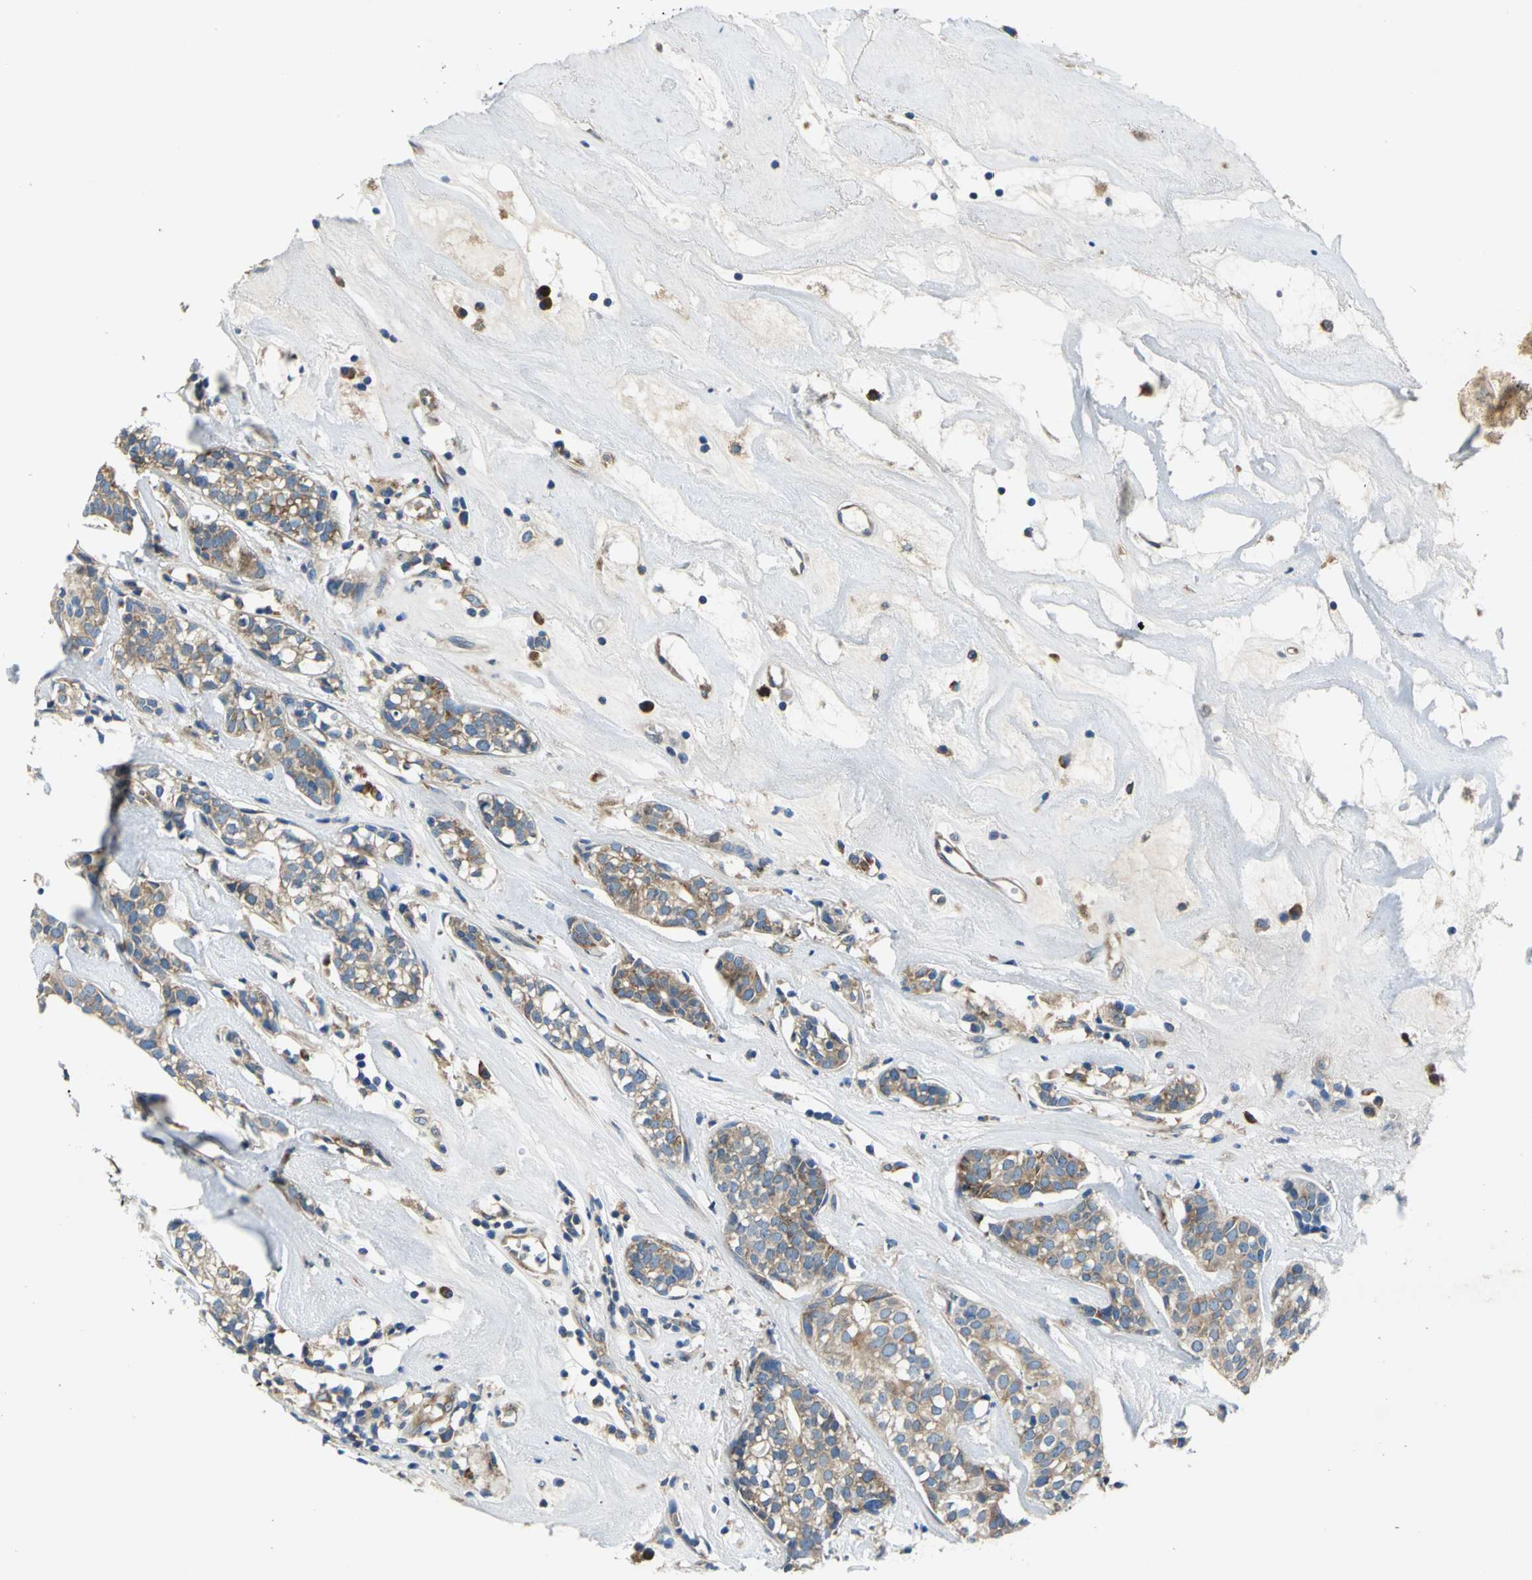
{"staining": {"intensity": "moderate", "quantity": ">75%", "location": "cytoplasmic/membranous"}, "tissue": "head and neck cancer", "cell_type": "Tumor cells", "image_type": "cancer", "snomed": [{"axis": "morphology", "description": "Adenocarcinoma, NOS"}, {"axis": "topography", "description": "Salivary gland"}, {"axis": "topography", "description": "Head-Neck"}], "caption": "The photomicrograph displays staining of adenocarcinoma (head and neck), revealing moderate cytoplasmic/membranous protein expression (brown color) within tumor cells.", "gene": "TRIM25", "patient": {"sex": "female", "age": 65}}